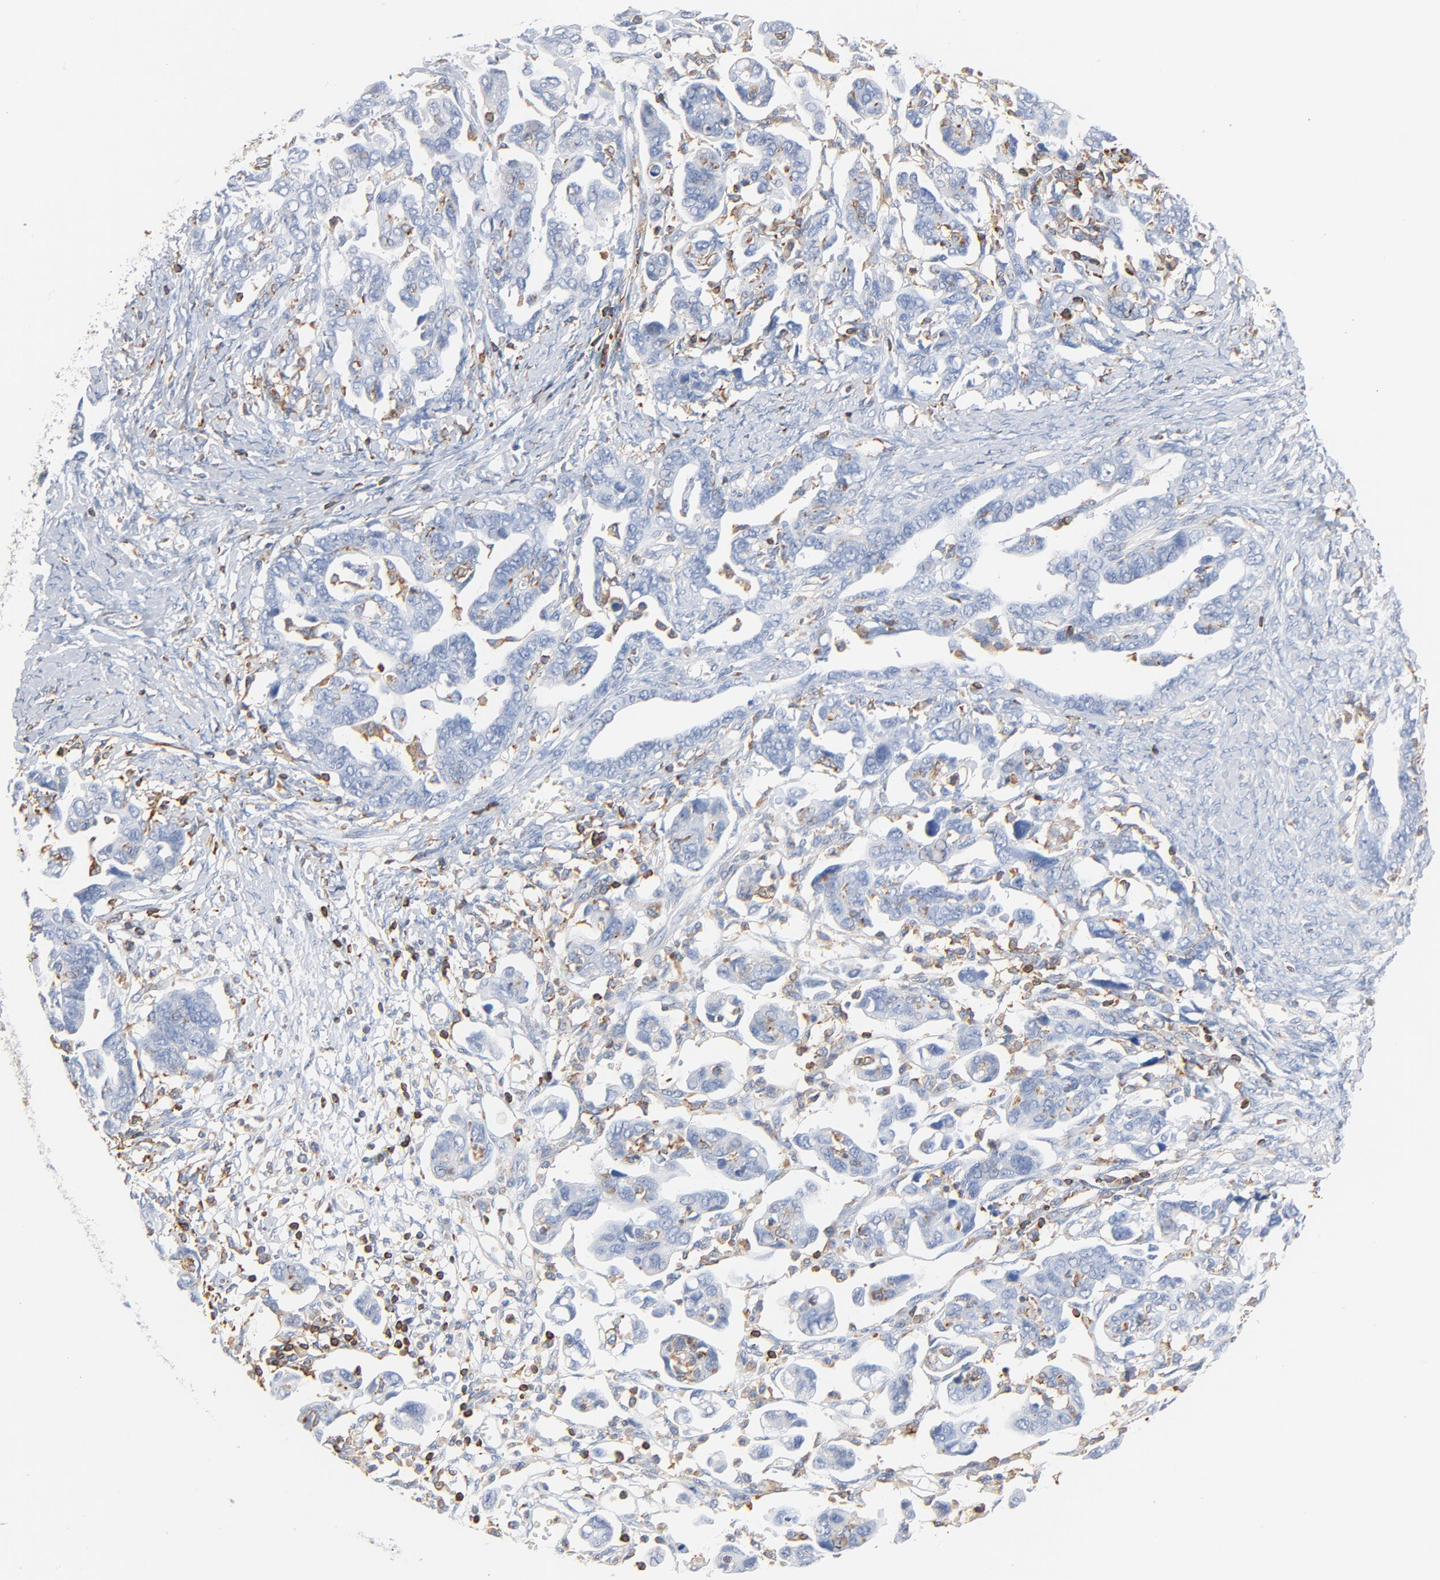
{"staining": {"intensity": "negative", "quantity": "none", "location": "none"}, "tissue": "ovarian cancer", "cell_type": "Tumor cells", "image_type": "cancer", "snomed": [{"axis": "morphology", "description": "Cystadenocarcinoma, serous, NOS"}, {"axis": "topography", "description": "Ovary"}], "caption": "IHC micrograph of neoplastic tissue: ovarian cancer (serous cystadenocarcinoma) stained with DAB (3,3'-diaminobenzidine) shows no significant protein expression in tumor cells.", "gene": "SH3KBP1", "patient": {"sex": "female", "age": 69}}